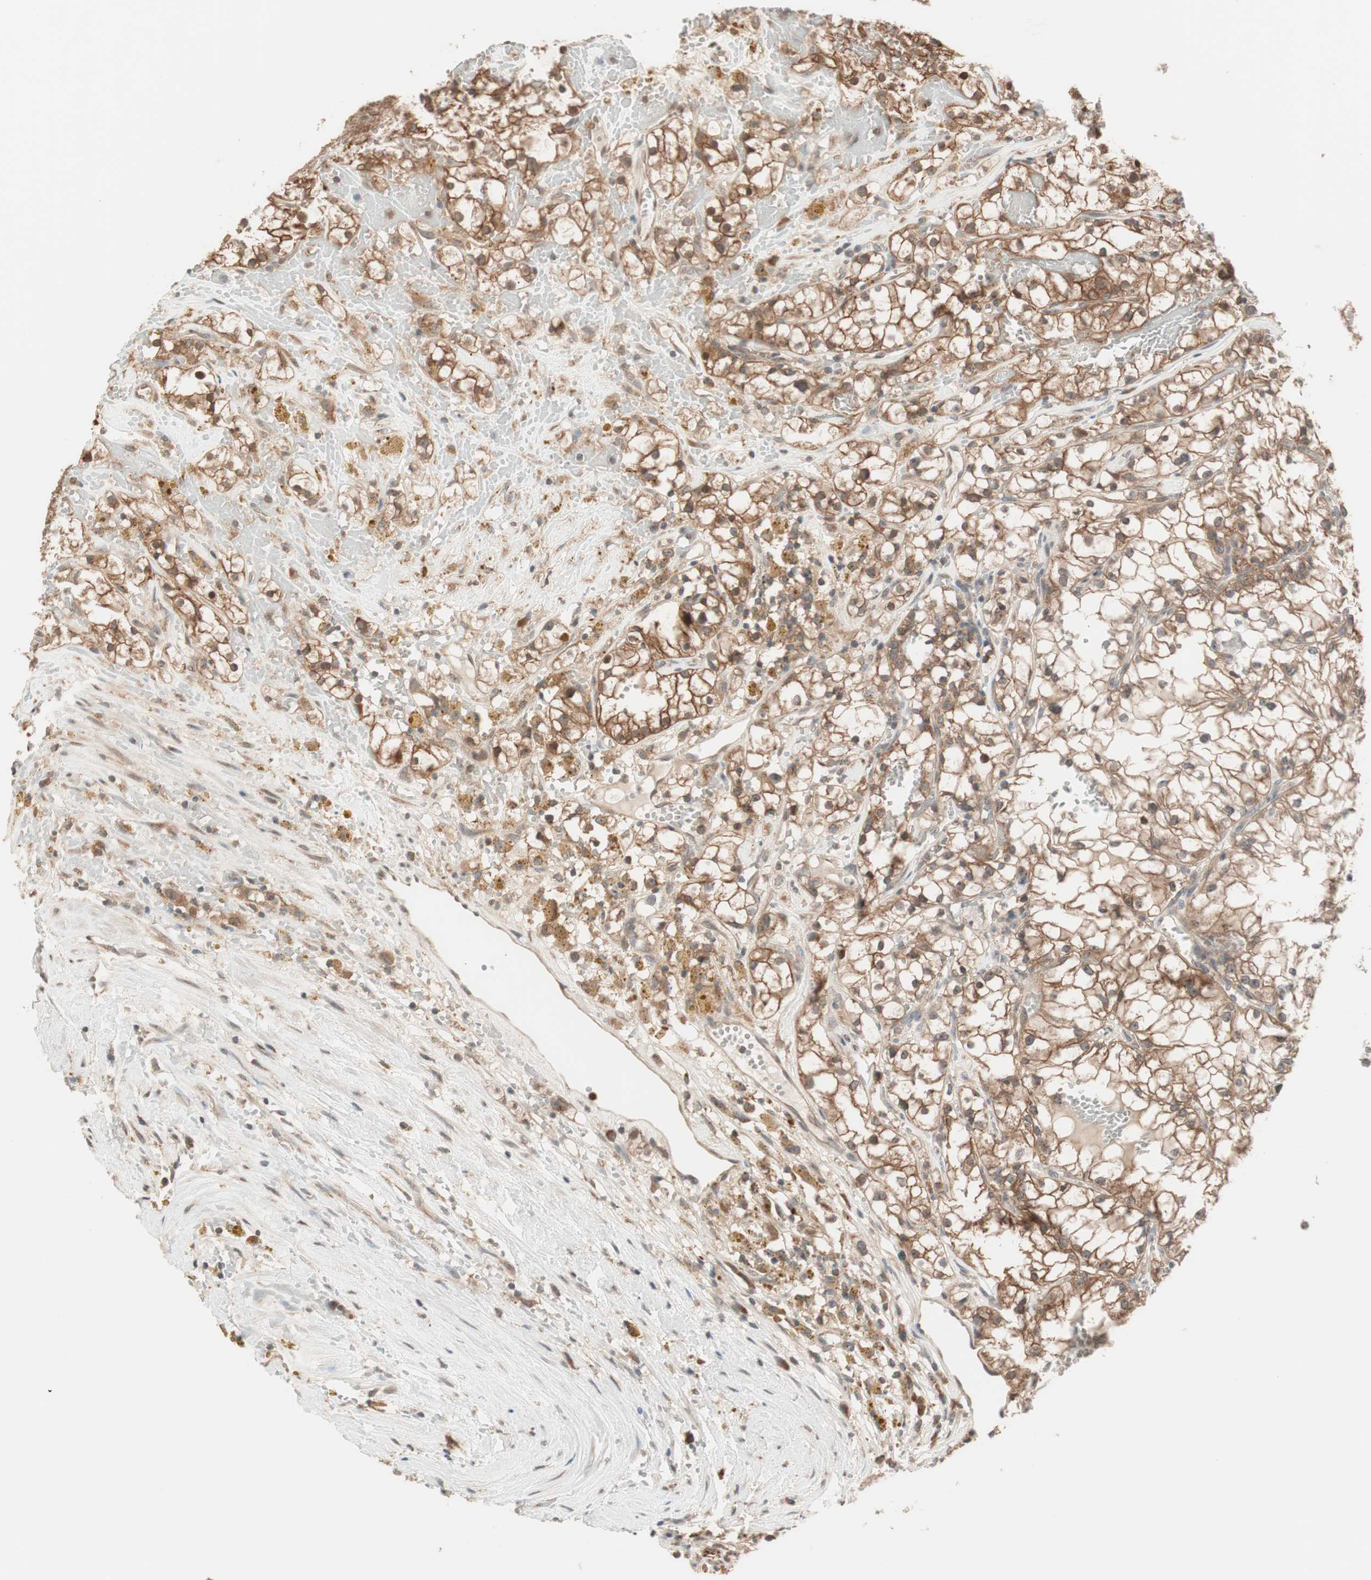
{"staining": {"intensity": "moderate", "quantity": ">75%", "location": "cytoplasmic/membranous"}, "tissue": "renal cancer", "cell_type": "Tumor cells", "image_type": "cancer", "snomed": [{"axis": "morphology", "description": "Adenocarcinoma, NOS"}, {"axis": "topography", "description": "Kidney"}], "caption": "Protein expression analysis of human adenocarcinoma (renal) reveals moderate cytoplasmic/membranous expression in approximately >75% of tumor cells.", "gene": "FBXO5", "patient": {"sex": "male", "age": 56}}